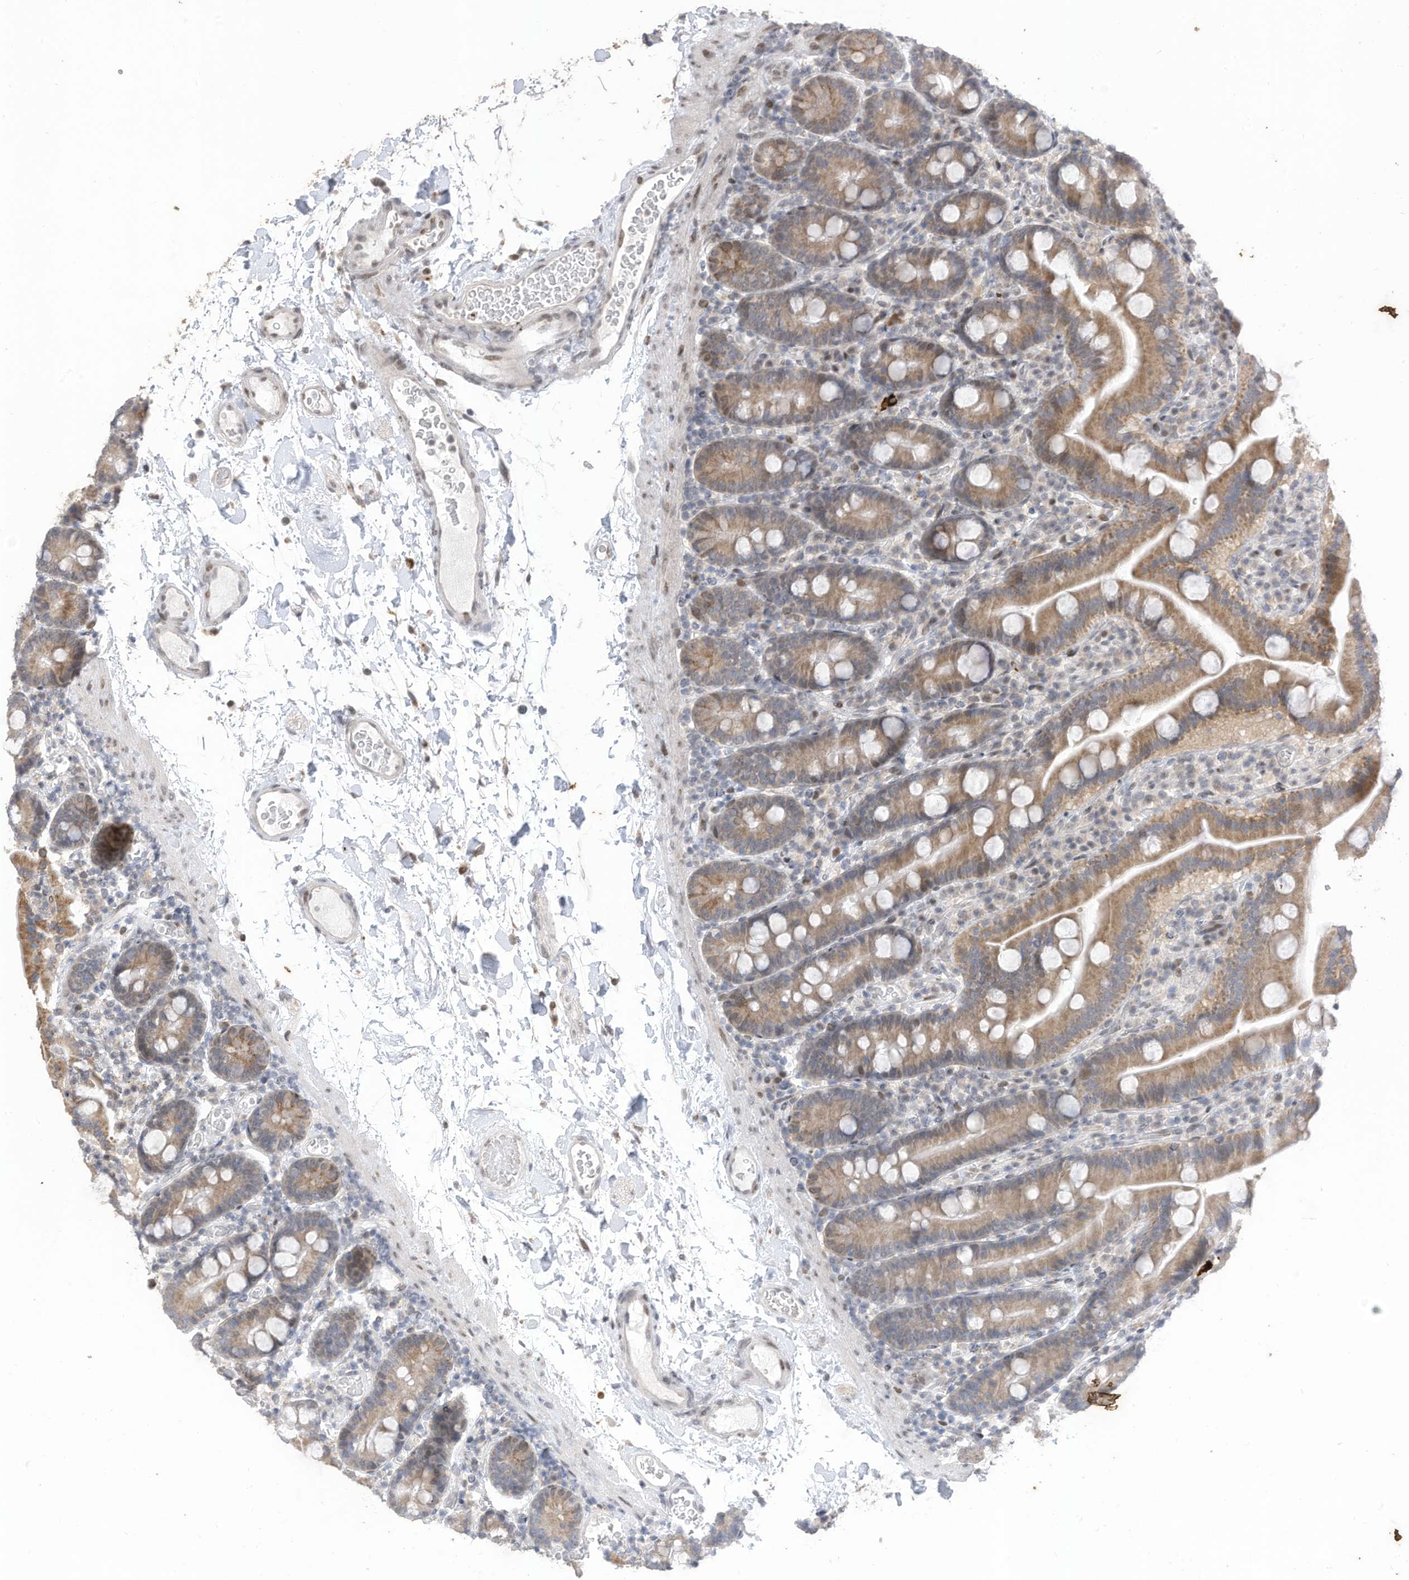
{"staining": {"intensity": "moderate", "quantity": ">75%", "location": "cytoplasmic/membranous"}, "tissue": "duodenum", "cell_type": "Glandular cells", "image_type": "normal", "snomed": [{"axis": "morphology", "description": "Normal tissue, NOS"}, {"axis": "topography", "description": "Duodenum"}], "caption": "Immunohistochemistry (IHC) (DAB (3,3'-diaminobenzidine)) staining of benign human duodenum exhibits moderate cytoplasmic/membranous protein positivity in about >75% of glandular cells. (Brightfield microscopy of DAB IHC at high magnification).", "gene": "RABL3", "patient": {"sex": "male", "age": 55}}